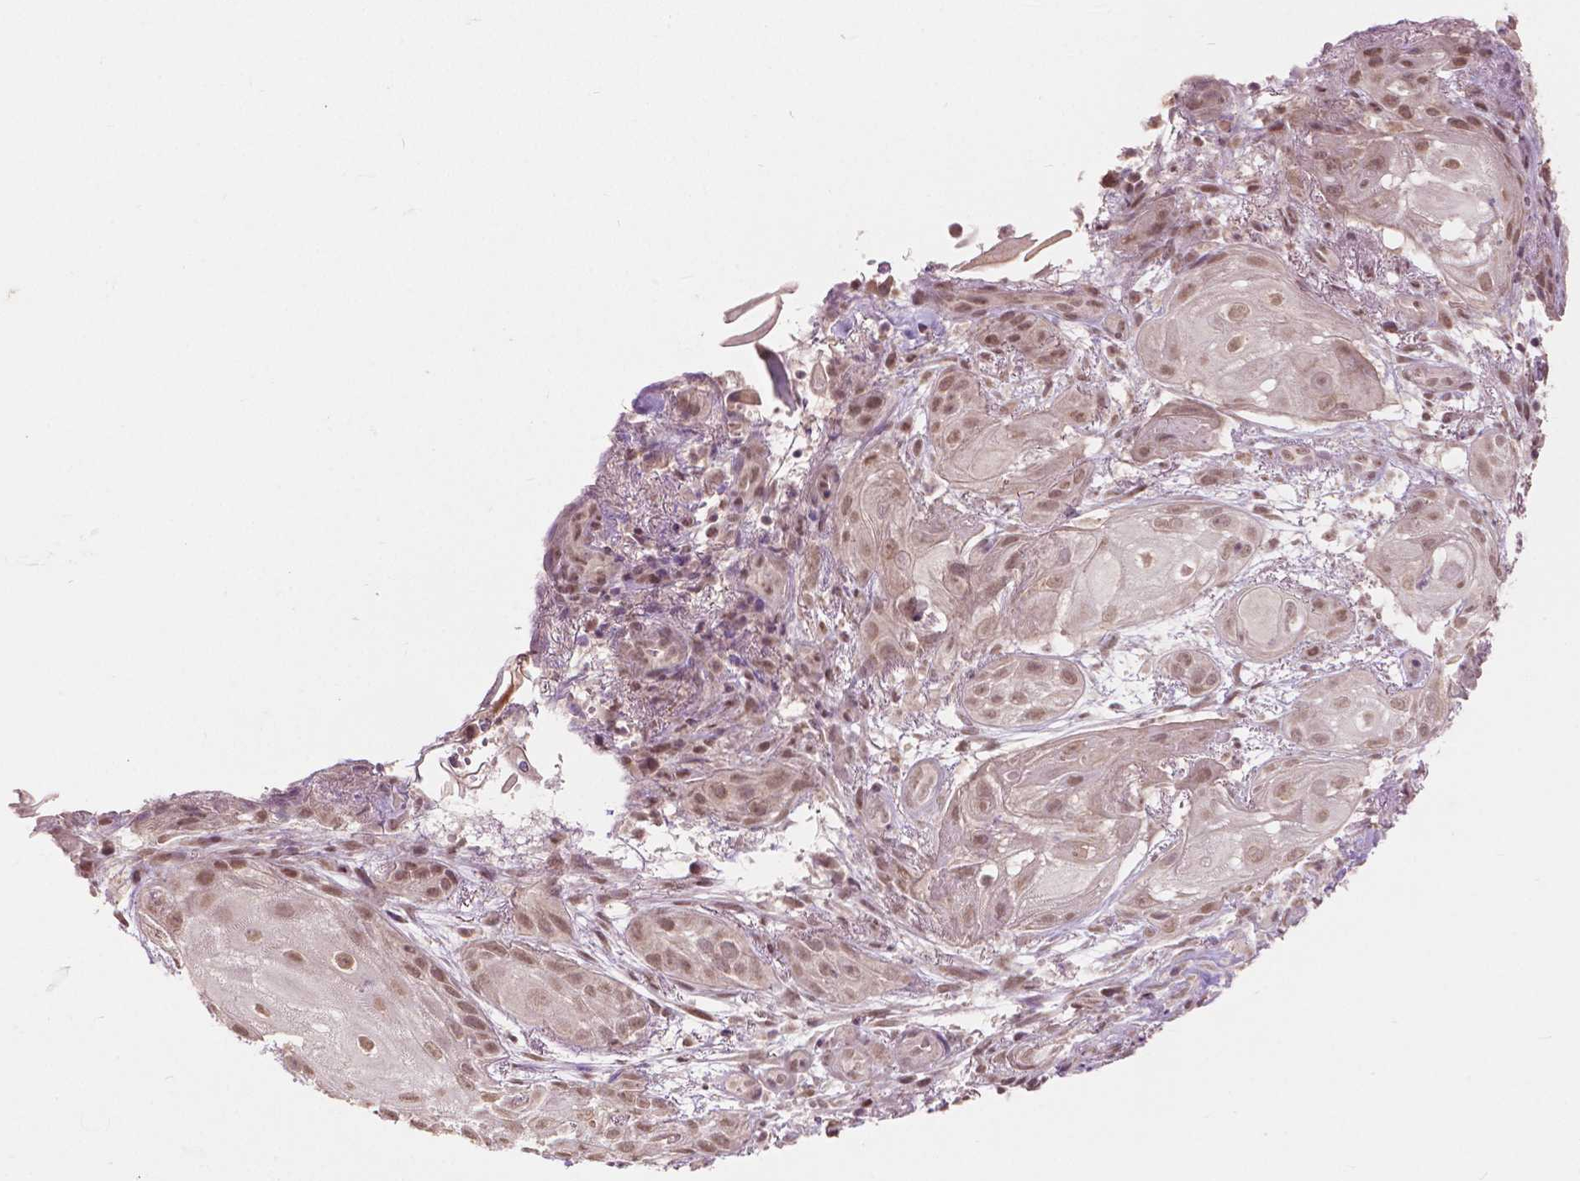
{"staining": {"intensity": "moderate", "quantity": ">75%", "location": "nuclear"}, "tissue": "skin cancer", "cell_type": "Tumor cells", "image_type": "cancer", "snomed": [{"axis": "morphology", "description": "Squamous cell carcinoma, NOS"}, {"axis": "topography", "description": "Skin"}], "caption": "Brown immunohistochemical staining in human skin cancer (squamous cell carcinoma) reveals moderate nuclear positivity in about >75% of tumor cells.", "gene": "HOXA10", "patient": {"sex": "male", "age": 62}}